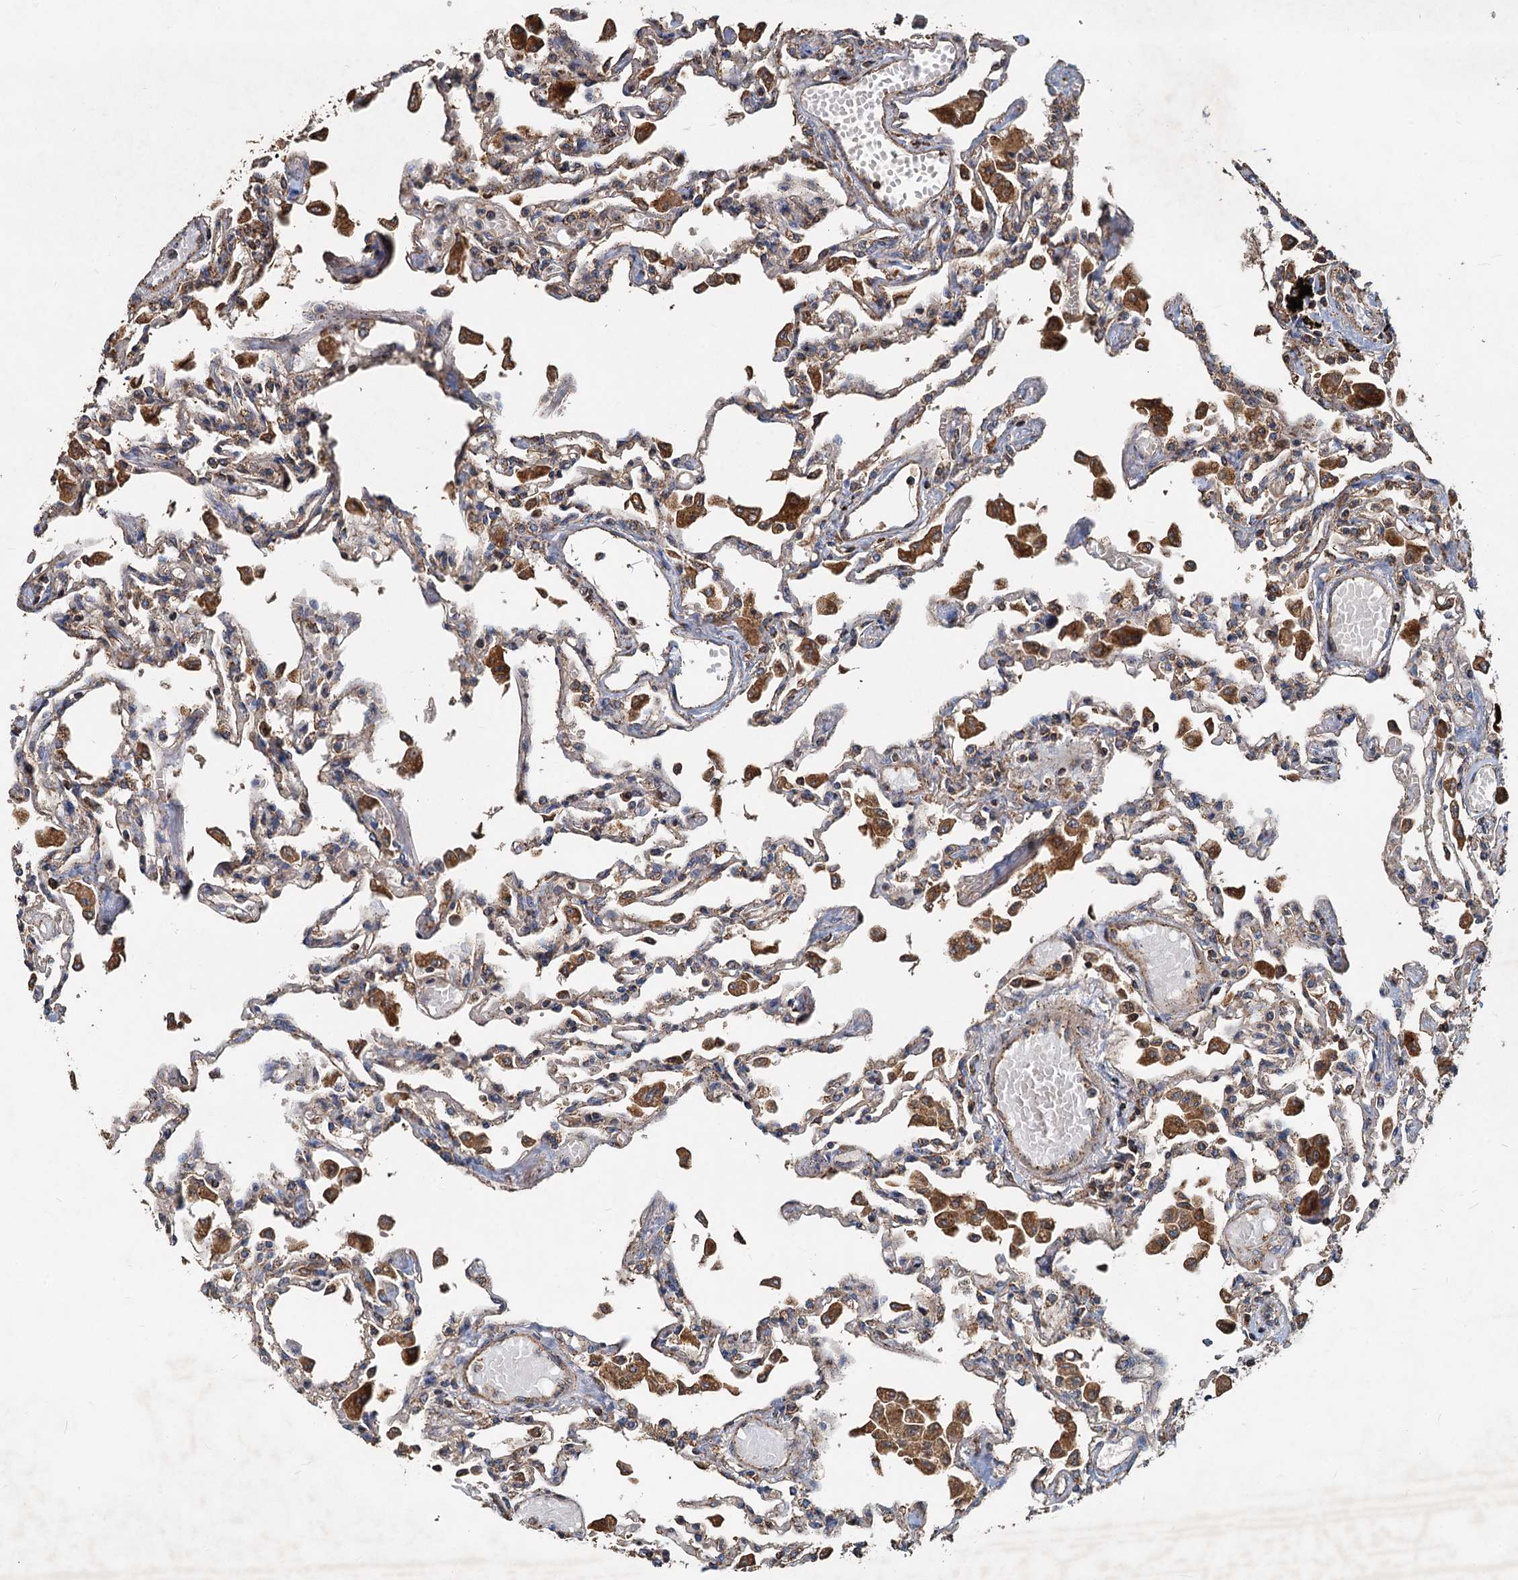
{"staining": {"intensity": "moderate", "quantity": "25%-75%", "location": "cytoplasmic/membranous"}, "tissue": "lung", "cell_type": "Alveolar cells", "image_type": "normal", "snomed": [{"axis": "morphology", "description": "Normal tissue, NOS"}, {"axis": "topography", "description": "Bronchus"}, {"axis": "topography", "description": "Lung"}], "caption": "Immunohistochemical staining of benign lung displays 25%-75% levels of moderate cytoplasmic/membranous protein expression in about 25%-75% of alveolar cells.", "gene": "SDS", "patient": {"sex": "female", "age": 49}}